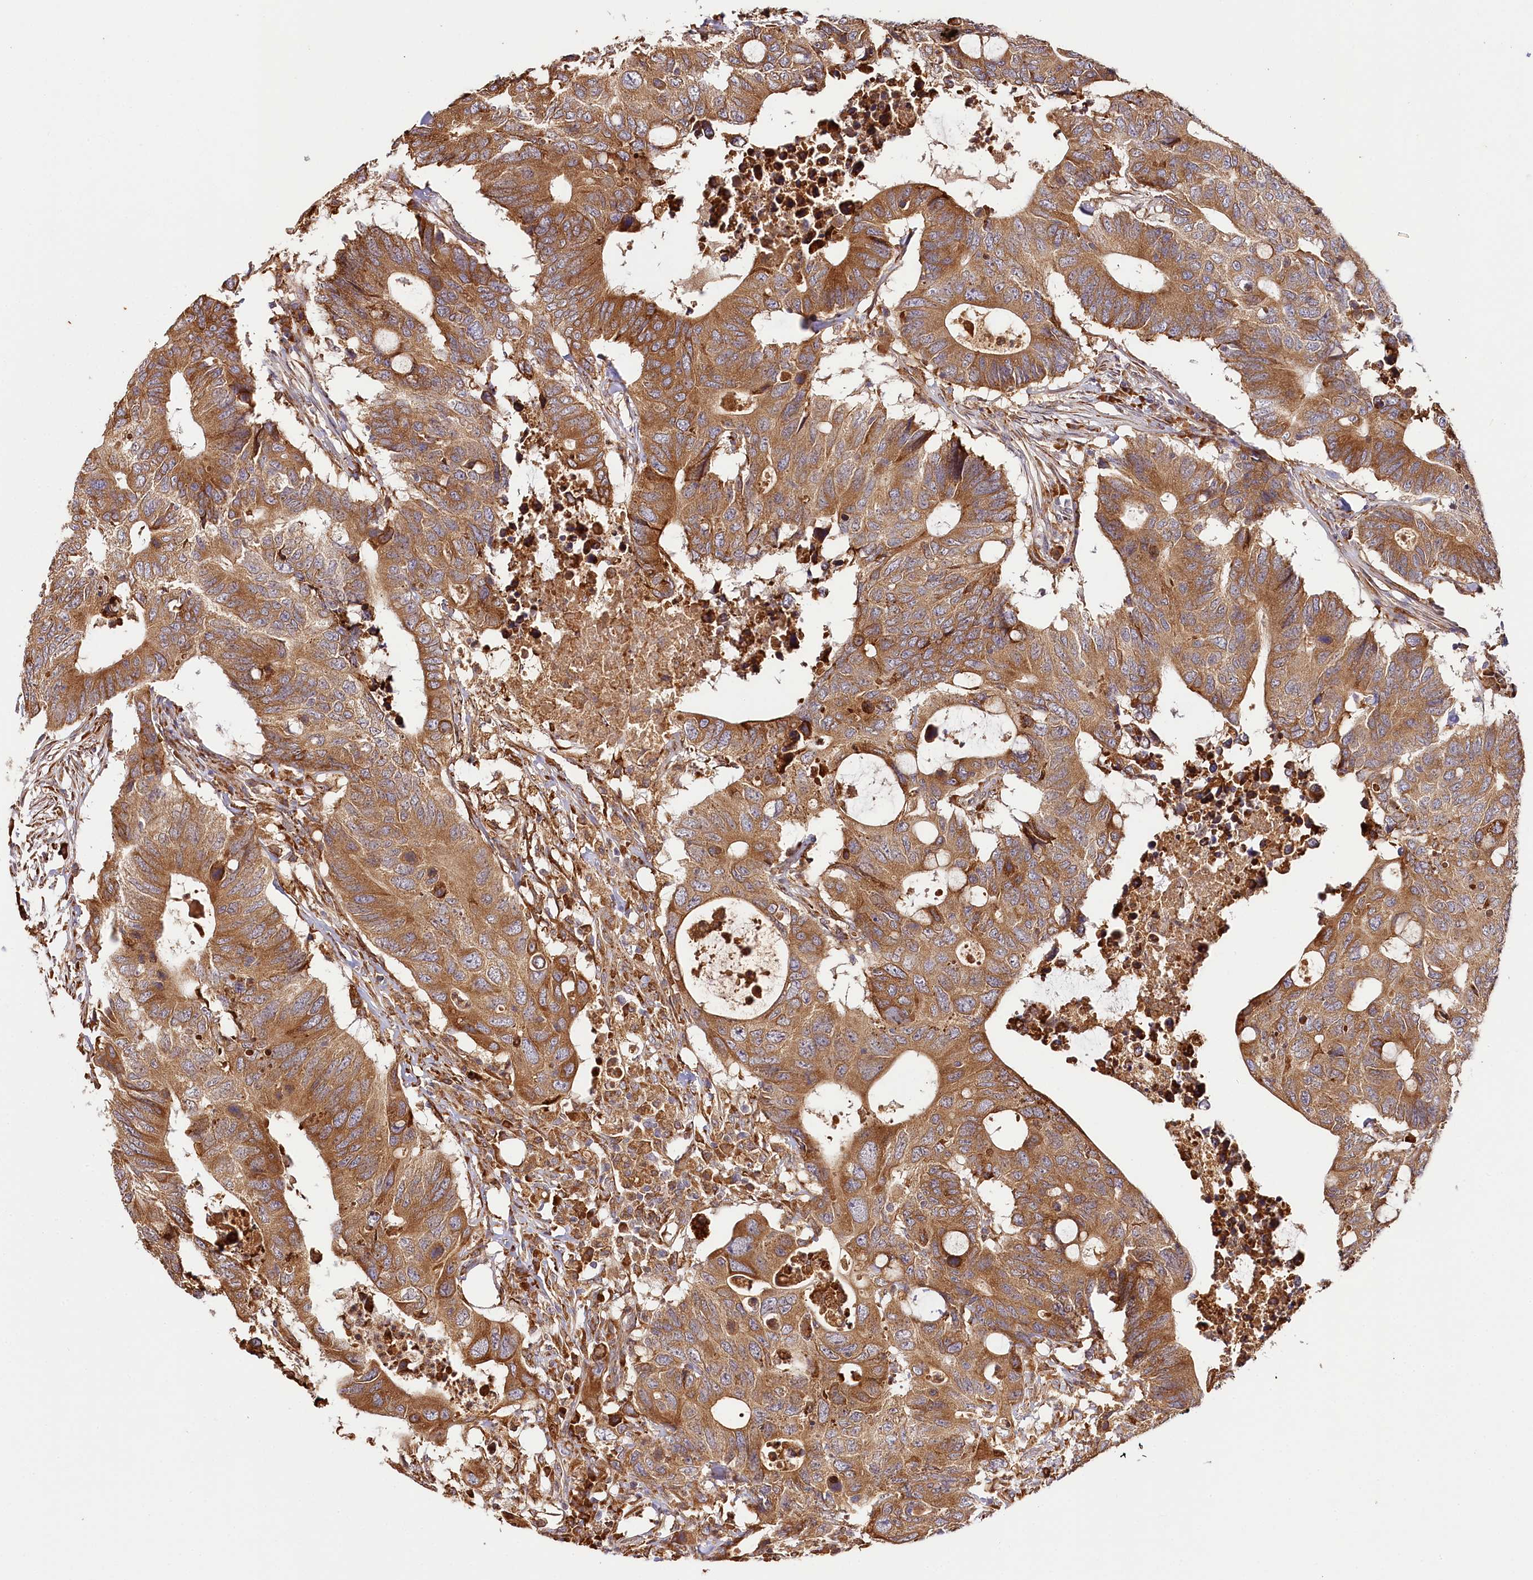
{"staining": {"intensity": "strong", "quantity": ">75%", "location": "cytoplasmic/membranous"}, "tissue": "colorectal cancer", "cell_type": "Tumor cells", "image_type": "cancer", "snomed": [{"axis": "morphology", "description": "Adenocarcinoma, NOS"}, {"axis": "topography", "description": "Colon"}], "caption": "A photomicrograph showing strong cytoplasmic/membranous staining in about >75% of tumor cells in colorectal cancer, as visualized by brown immunohistochemical staining.", "gene": "VEGFA", "patient": {"sex": "male", "age": 71}}